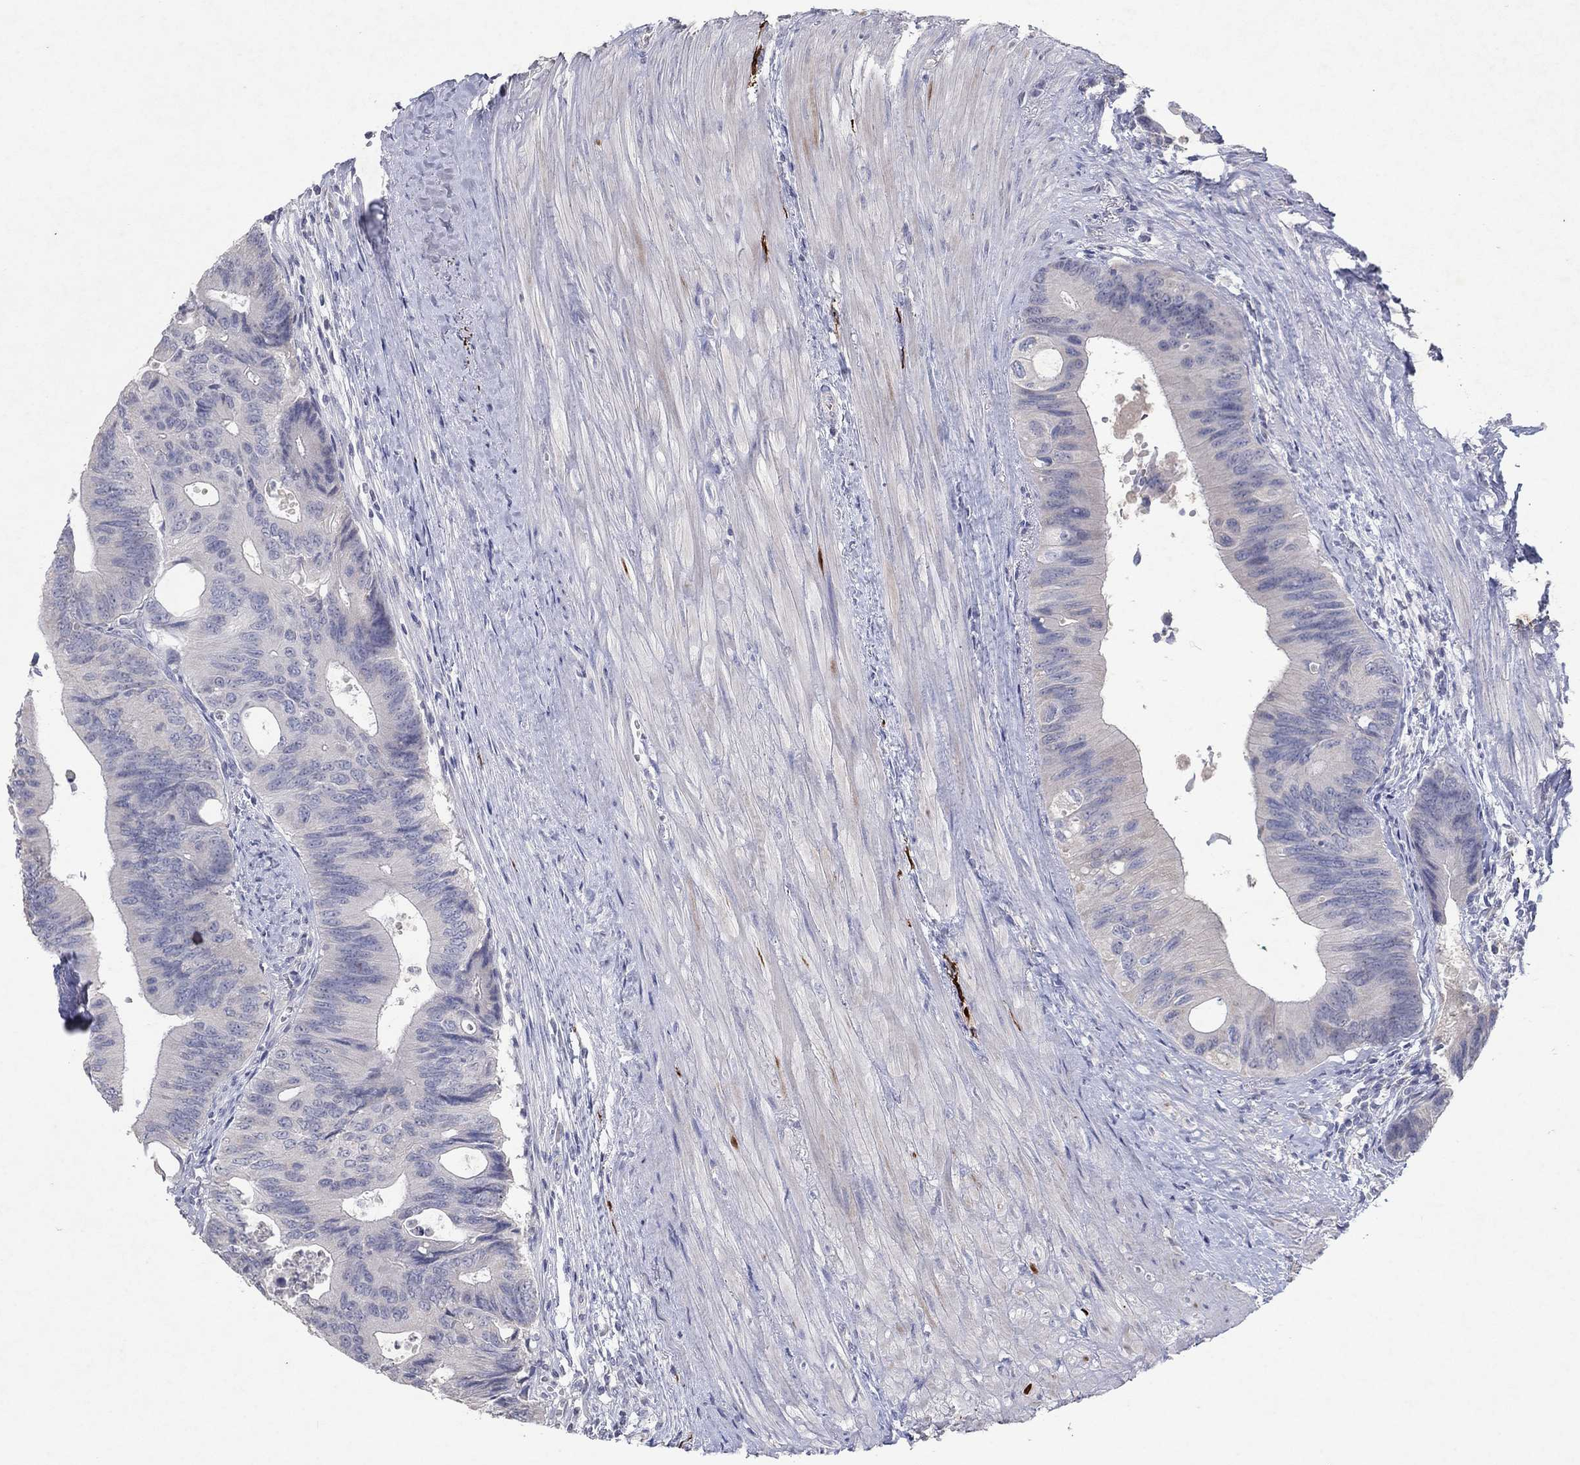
{"staining": {"intensity": "negative", "quantity": "none", "location": "none"}, "tissue": "colorectal cancer", "cell_type": "Tumor cells", "image_type": "cancer", "snomed": [{"axis": "morphology", "description": "Normal tissue, NOS"}, {"axis": "morphology", "description": "Adenocarcinoma, NOS"}, {"axis": "topography", "description": "Colon"}], "caption": "This is an IHC image of human colorectal cancer. There is no positivity in tumor cells.", "gene": "KRT40", "patient": {"sex": "male", "age": 65}}